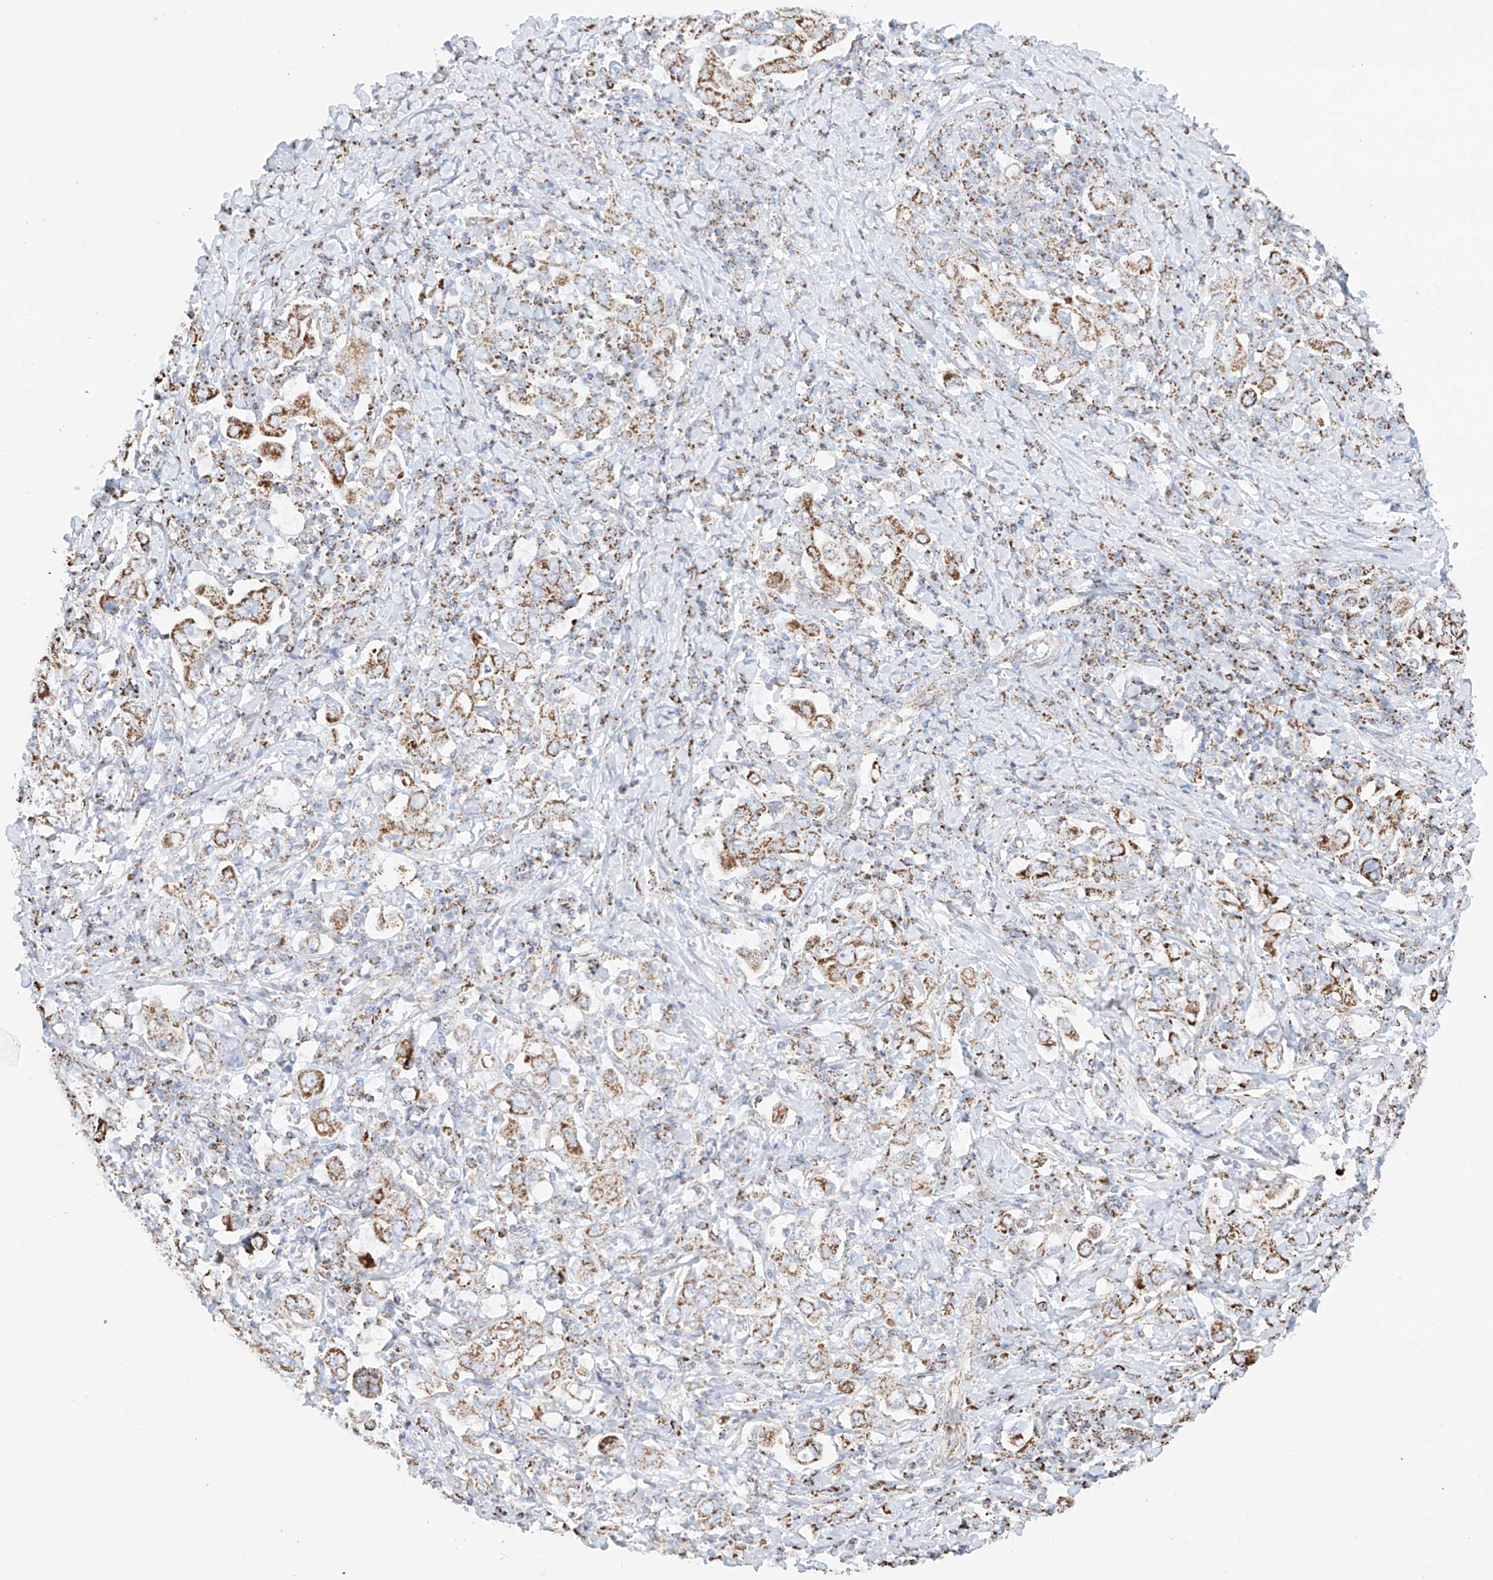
{"staining": {"intensity": "moderate", "quantity": ">75%", "location": "cytoplasmic/membranous"}, "tissue": "stomach cancer", "cell_type": "Tumor cells", "image_type": "cancer", "snomed": [{"axis": "morphology", "description": "Adenocarcinoma, NOS"}, {"axis": "topography", "description": "Stomach, upper"}], "caption": "This micrograph displays immunohistochemistry staining of stomach cancer, with medium moderate cytoplasmic/membranous positivity in approximately >75% of tumor cells.", "gene": "XKR3", "patient": {"sex": "male", "age": 62}}